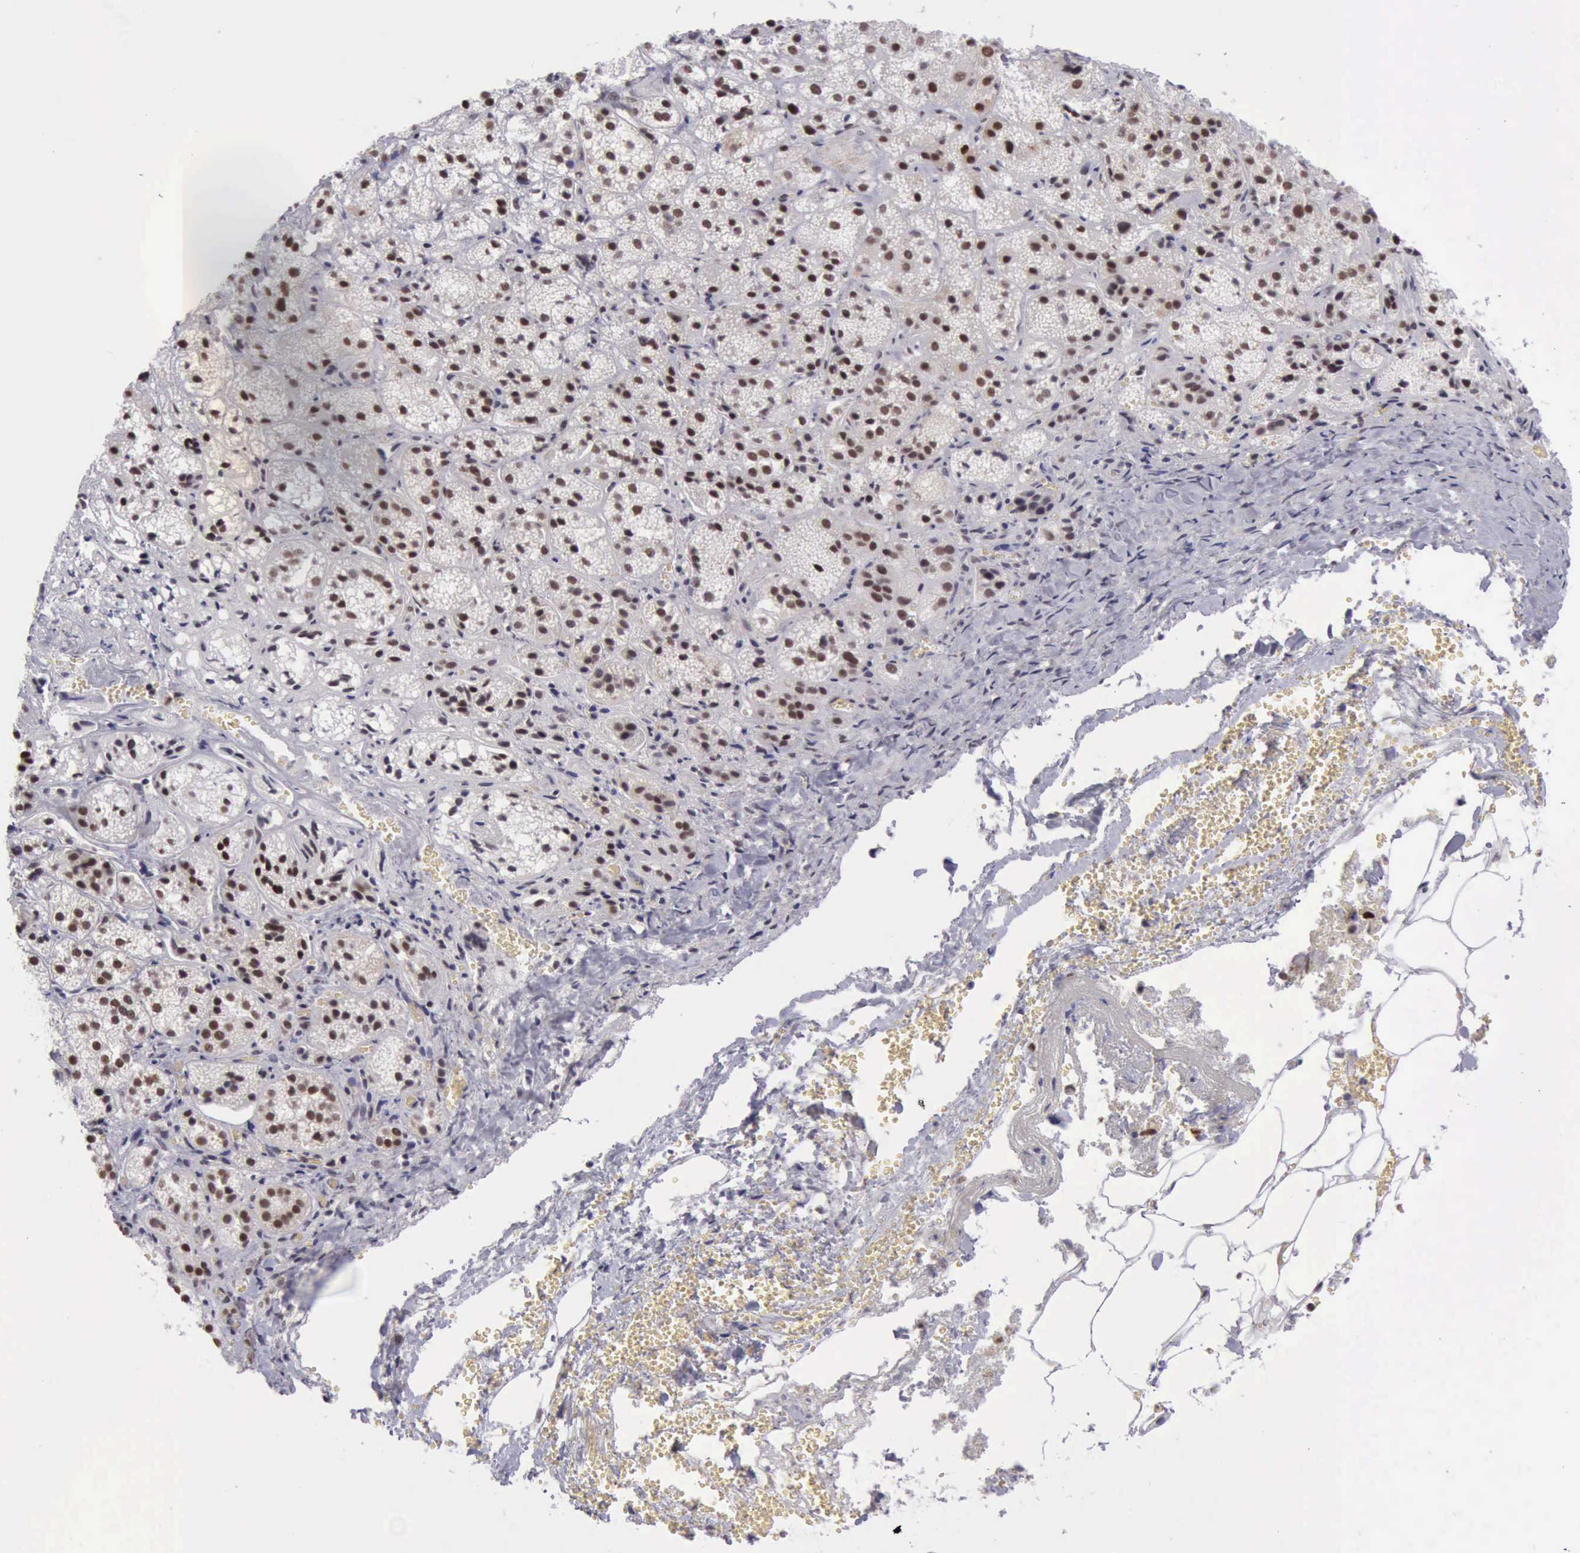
{"staining": {"intensity": "moderate", "quantity": ">75%", "location": "nuclear"}, "tissue": "adrenal gland", "cell_type": "Glandular cells", "image_type": "normal", "snomed": [{"axis": "morphology", "description": "Normal tissue, NOS"}, {"axis": "topography", "description": "Adrenal gland"}], "caption": "Immunohistochemistry photomicrograph of benign adrenal gland stained for a protein (brown), which reveals medium levels of moderate nuclear staining in about >75% of glandular cells.", "gene": "ERCC4", "patient": {"sex": "female", "age": 71}}